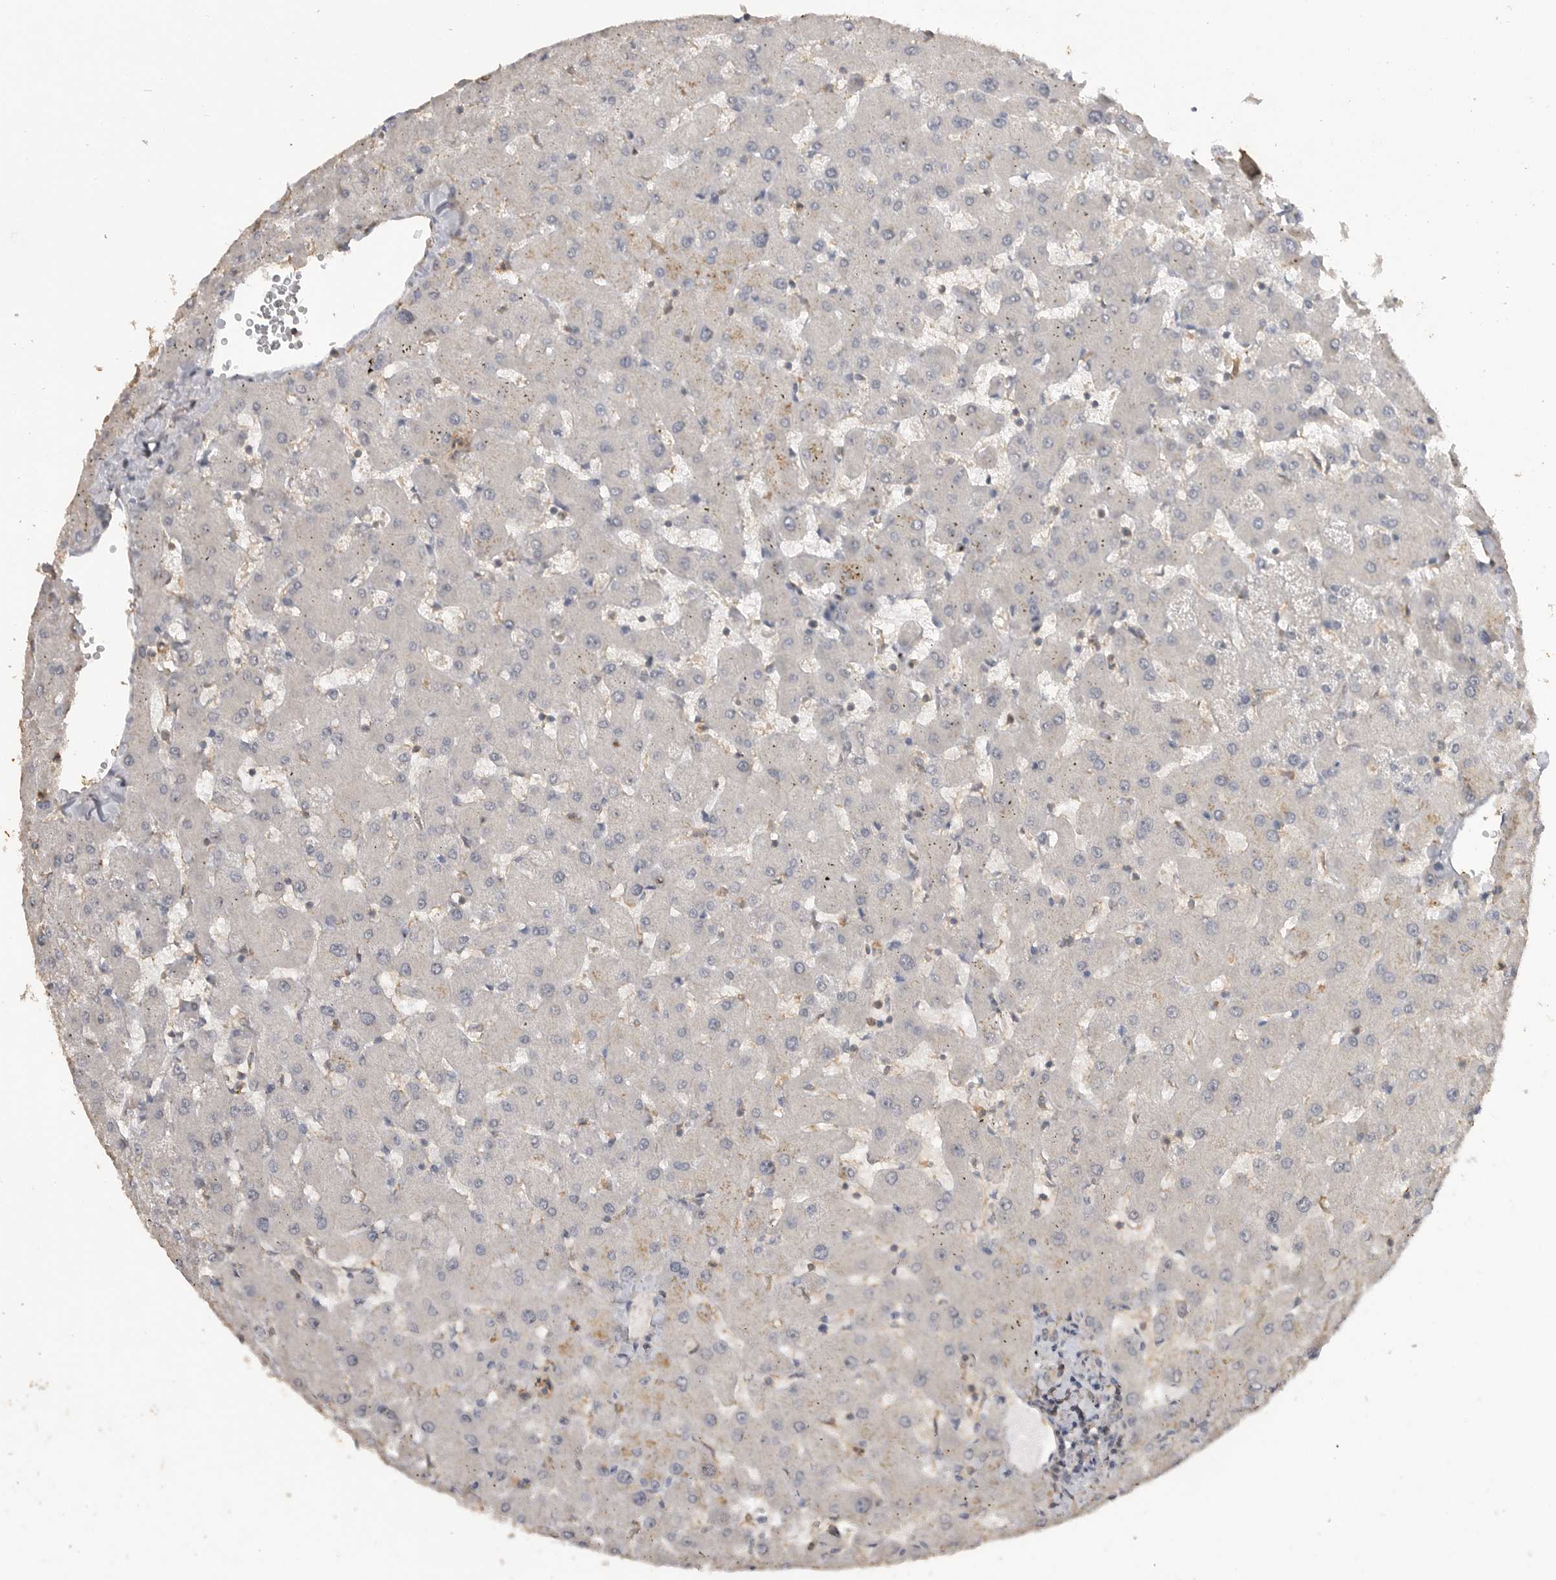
{"staining": {"intensity": "negative", "quantity": "none", "location": "none"}, "tissue": "liver", "cell_type": "Cholangiocytes", "image_type": "normal", "snomed": [{"axis": "morphology", "description": "Normal tissue, NOS"}, {"axis": "topography", "description": "Liver"}], "caption": "IHC histopathology image of unremarkable liver: liver stained with DAB exhibits no significant protein expression in cholangiocytes.", "gene": "MAP2K1", "patient": {"sex": "female", "age": 63}}